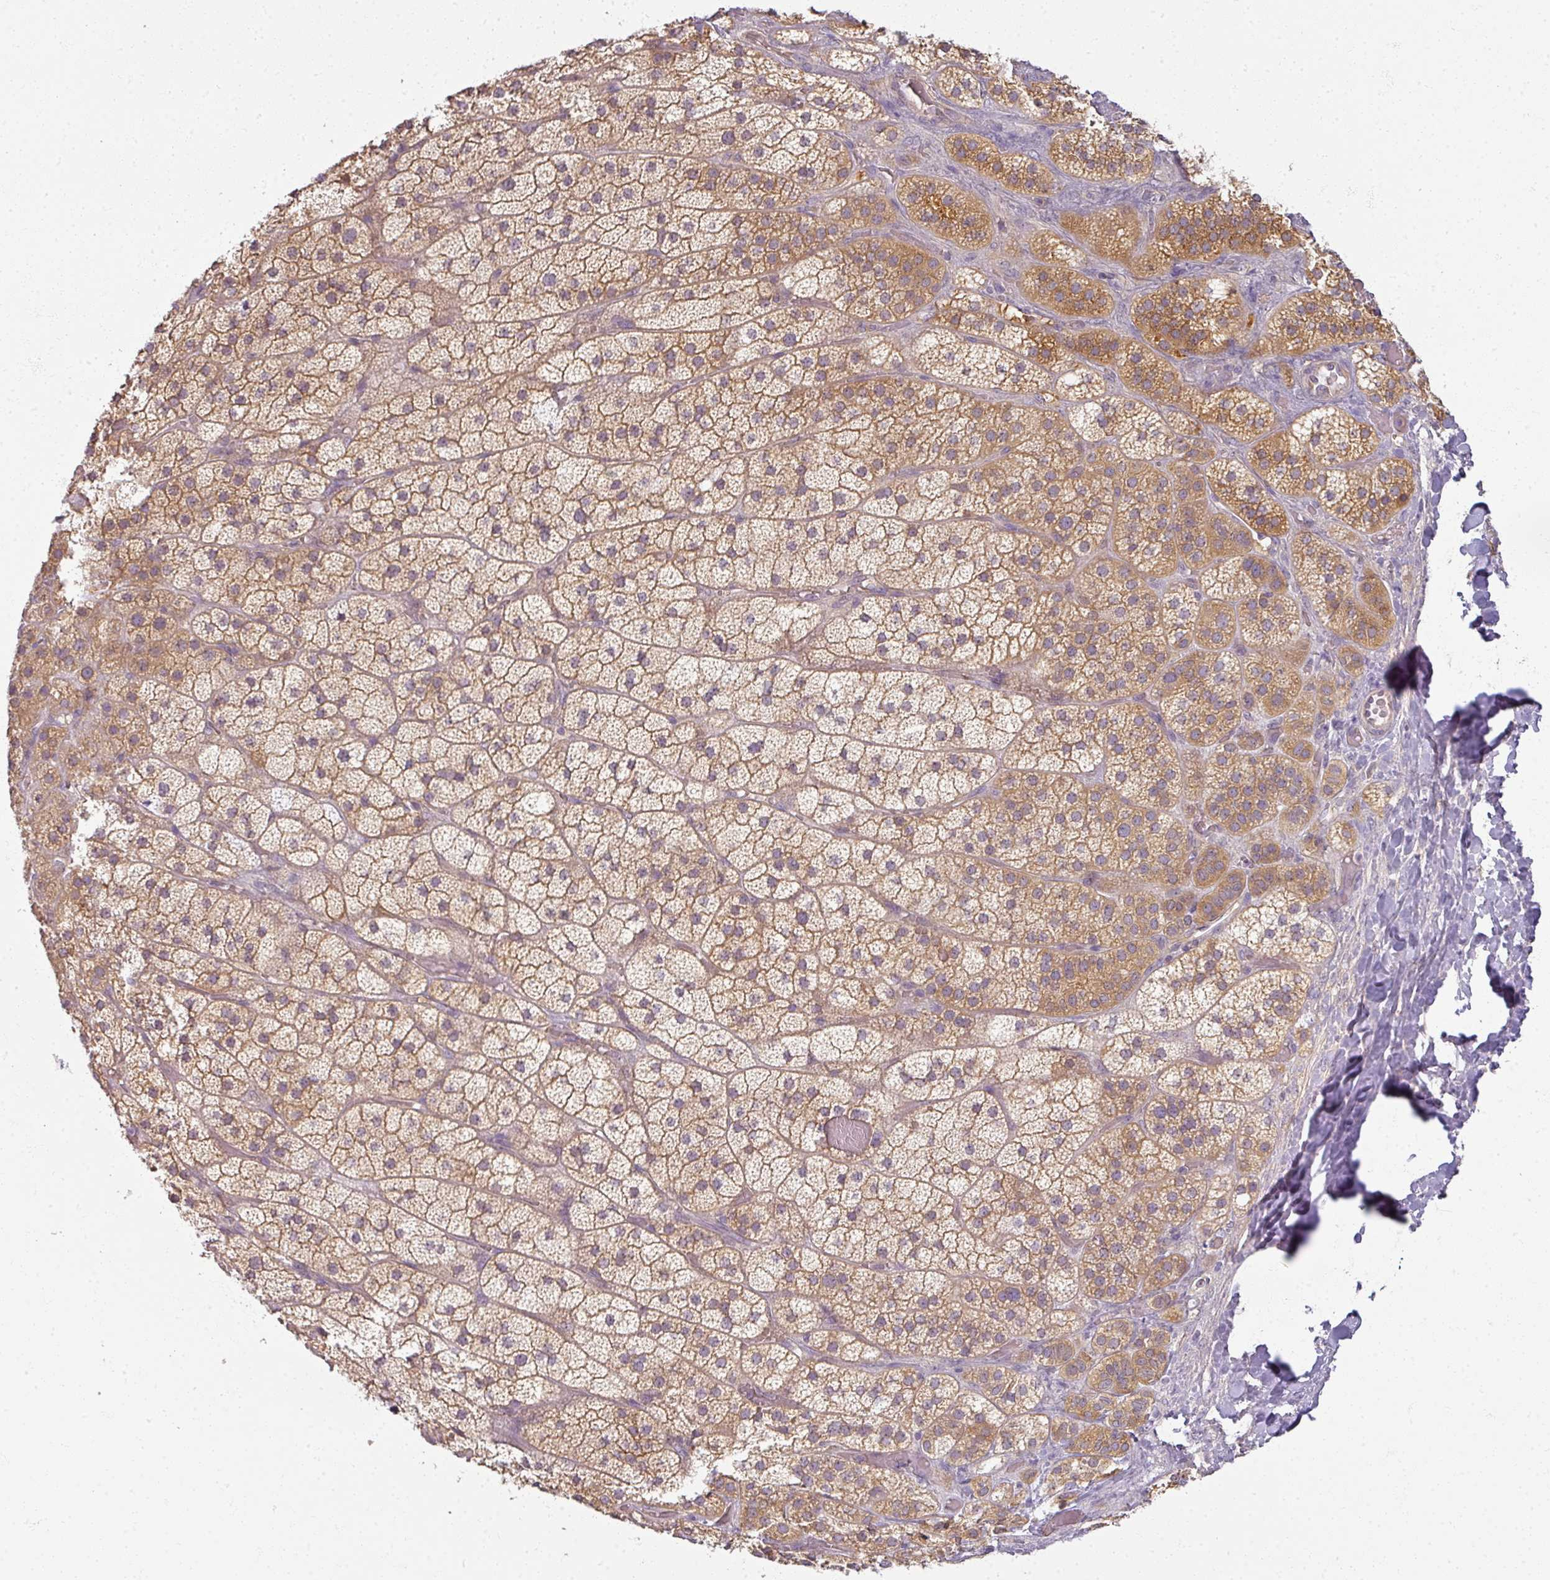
{"staining": {"intensity": "moderate", "quantity": "25%-75%", "location": "cytoplasmic/membranous"}, "tissue": "adrenal gland", "cell_type": "Glandular cells", "image_type": "normal", "snomed": [{"axis": "morphology", "description": "Normal tissue, NOS"}, {"axis": "topography", "description": "Adrenal gland"}], "caption": "Immunohistochemical staining of unremarkable human adrenal gland displays moderate cytoplasmic/membranous protein positivity in about 25%-75% of glandular cells.", "gene": "AGPAT4", "patient": {"sex": "male", "age": 57}}